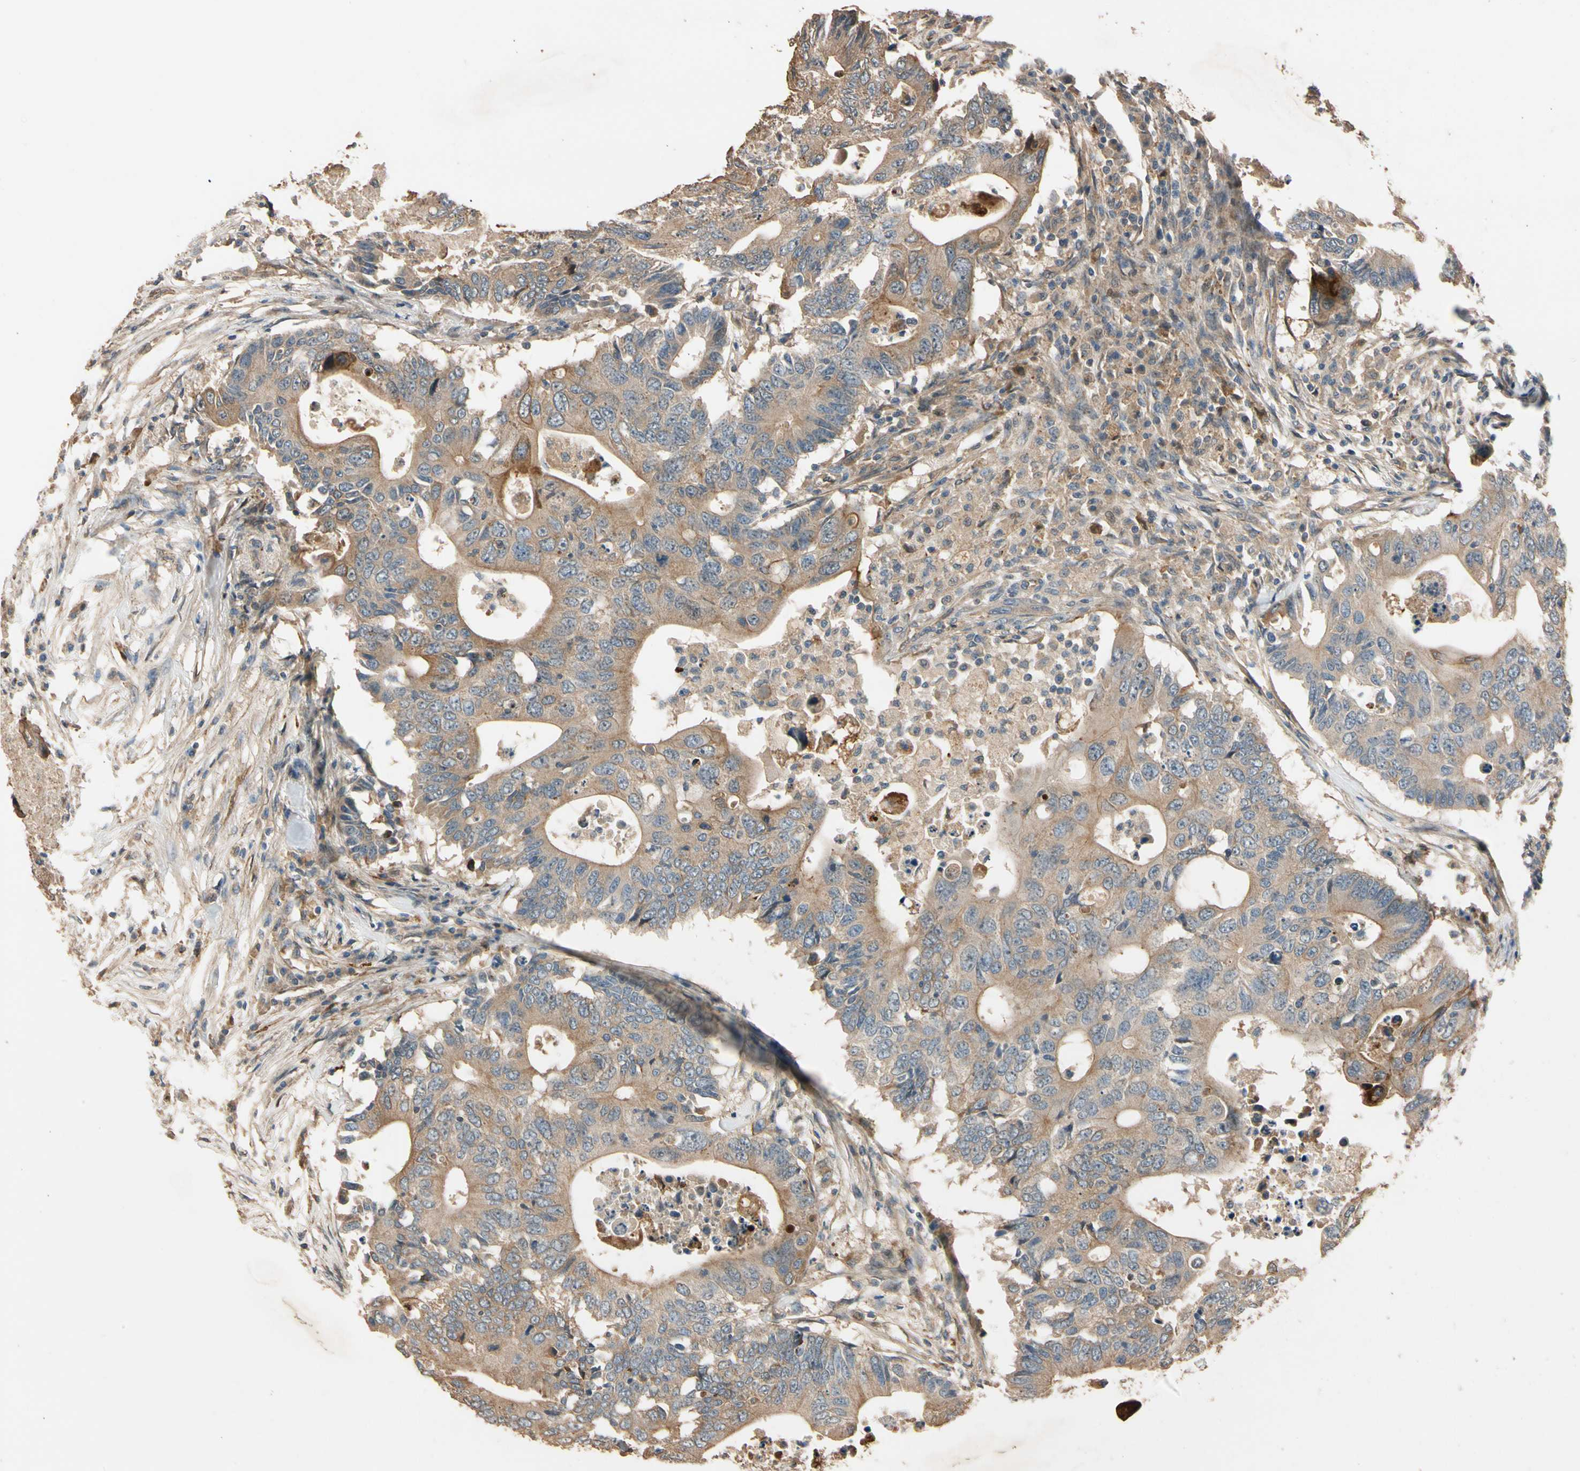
{"staining": {"intensity": "moderate", "quantity": ">75%", "location": "cytoplasmic/membranous"}, "tissue": "colorectal cancer", "cell_type": "Tumor cells", "image_type": "cancer", "snomed": [{"axis": "morphology", "description": "Adenocarcinoma, NOS"}, {"axis": "topography", "description": "Colon"}], "caption": "Brown immunohistochemical staining in adenocarcinoma (colorectal) exhibits moderate cytoplasmic/membranous expression in about >75% of tumor cells.", "gene": "MGRN1", "patient": {"sex": "male", "age": 71}}